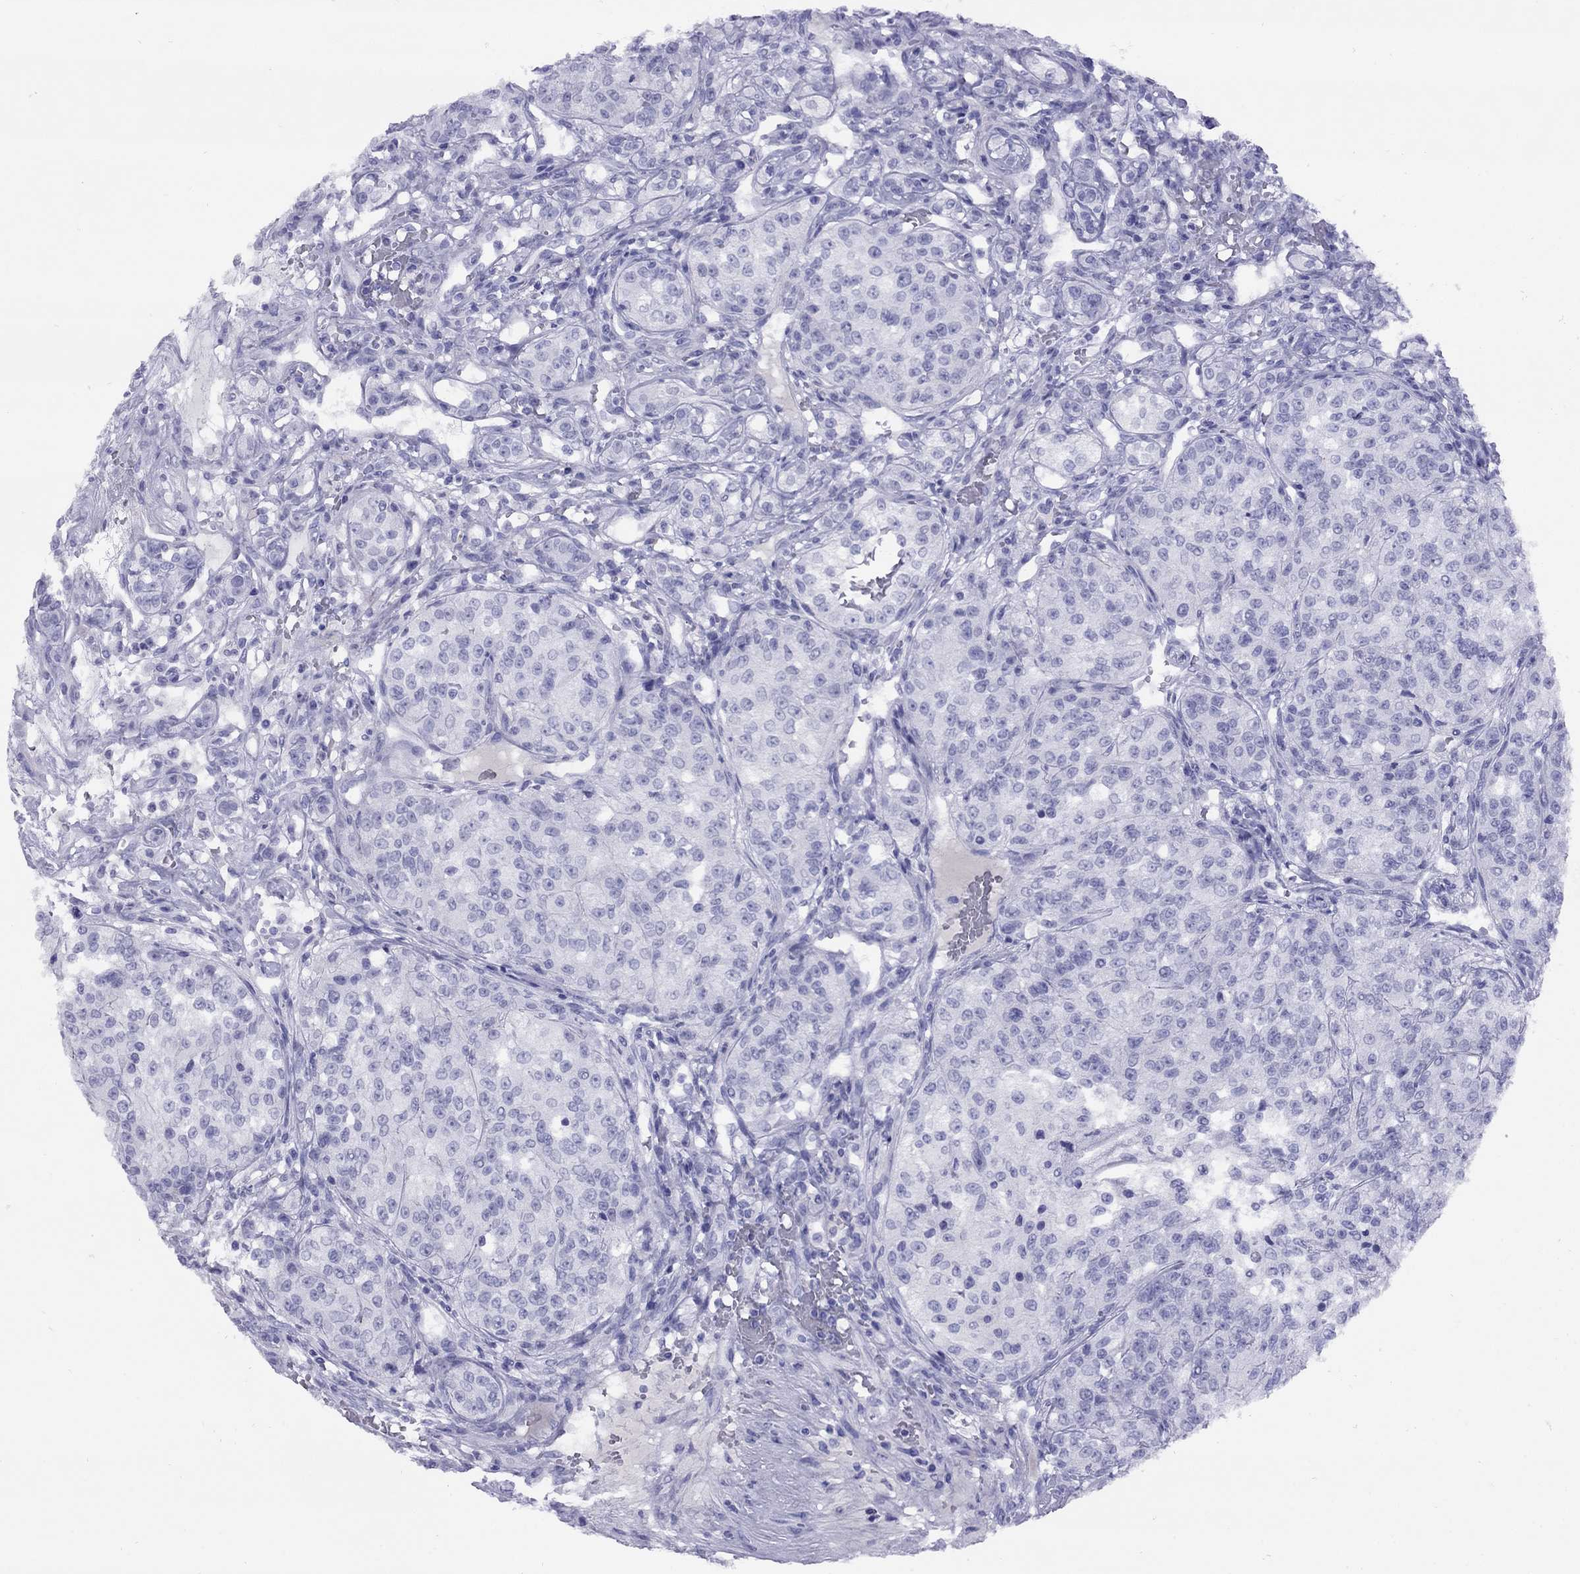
{"staining": {"intensity": "negative", "quantity": "none", "location": "none"}, "tissue": "renal cancer", "cell_type": "Tumor cells", "image_type": "cancer", "snomed": [{"axis": "morphology", "description": "Adenocarcinoma, NOS"}, {"axis": "topography", "description": "Kidney"}], "caption": "DAB immunohistochemical staining of renal cancer (adenocarcinoma) demonstrates no significant expression in tumor cells.", "gene": "GRIA2", "patient": {"sex": "female", "age": 63}}